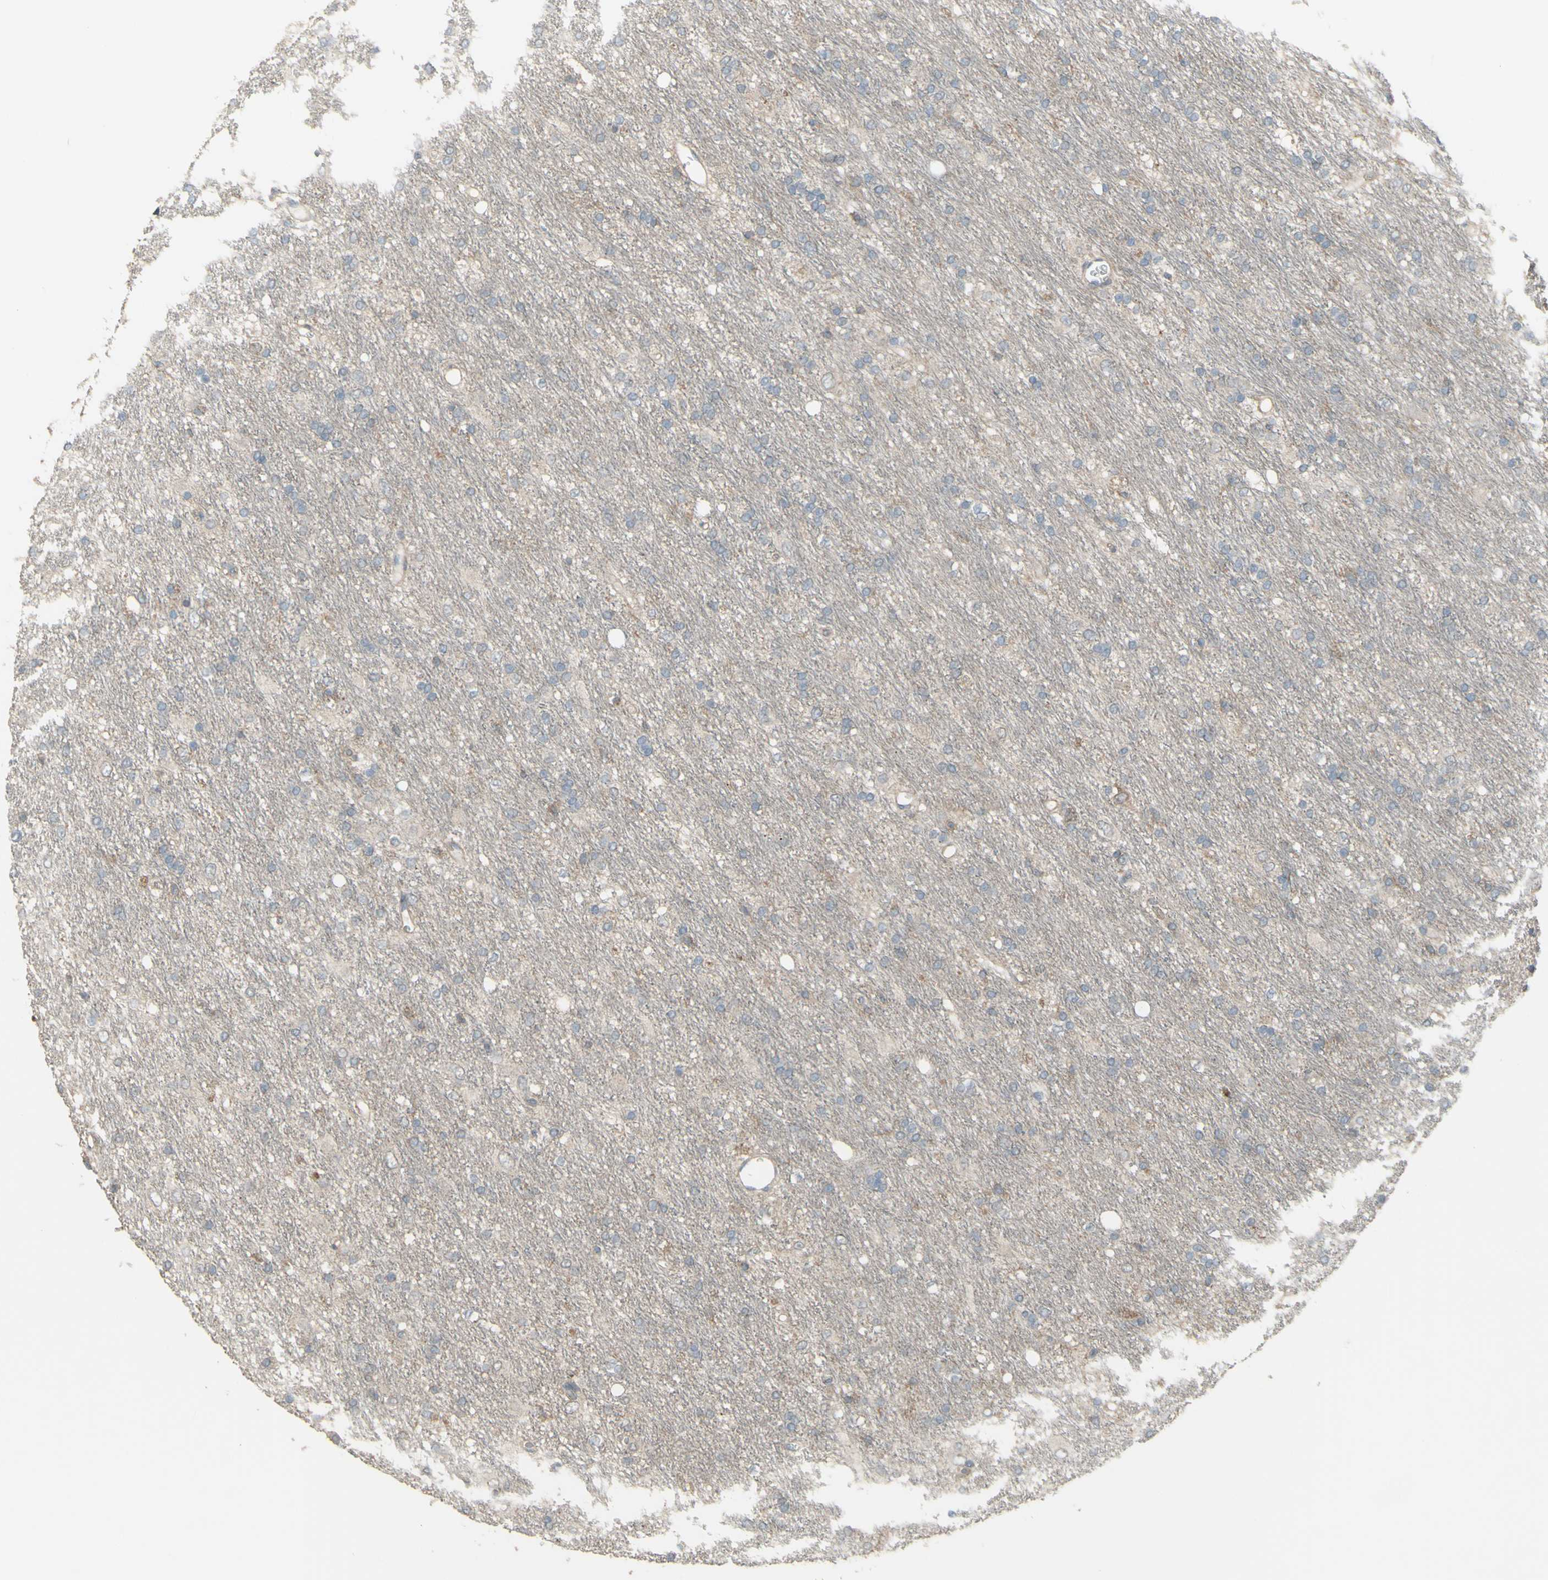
{"staining": {"intensity": "weak", "quantity": "25%-75%", "location": "cytoplasmic/membranous"}, "tissue": "glioma", "cell_type": "Tumor cells", "image_type": "cancer", "snomed": [{"axis": "morphology", "description": "Glioma, malignant, Low grade"}, {"axis": "topography", "description": "Brain"}], "caption": "Protein staining shows weak cytoplasmic/membranous staining in approximately 25%-75% of tumor cells in malignant low-grade glioma. Ihc stains the protein in brown and the nuclei are stained blue.", "gene": "GRAMD1B", "patient": {"sex": "male", "age": 77}}